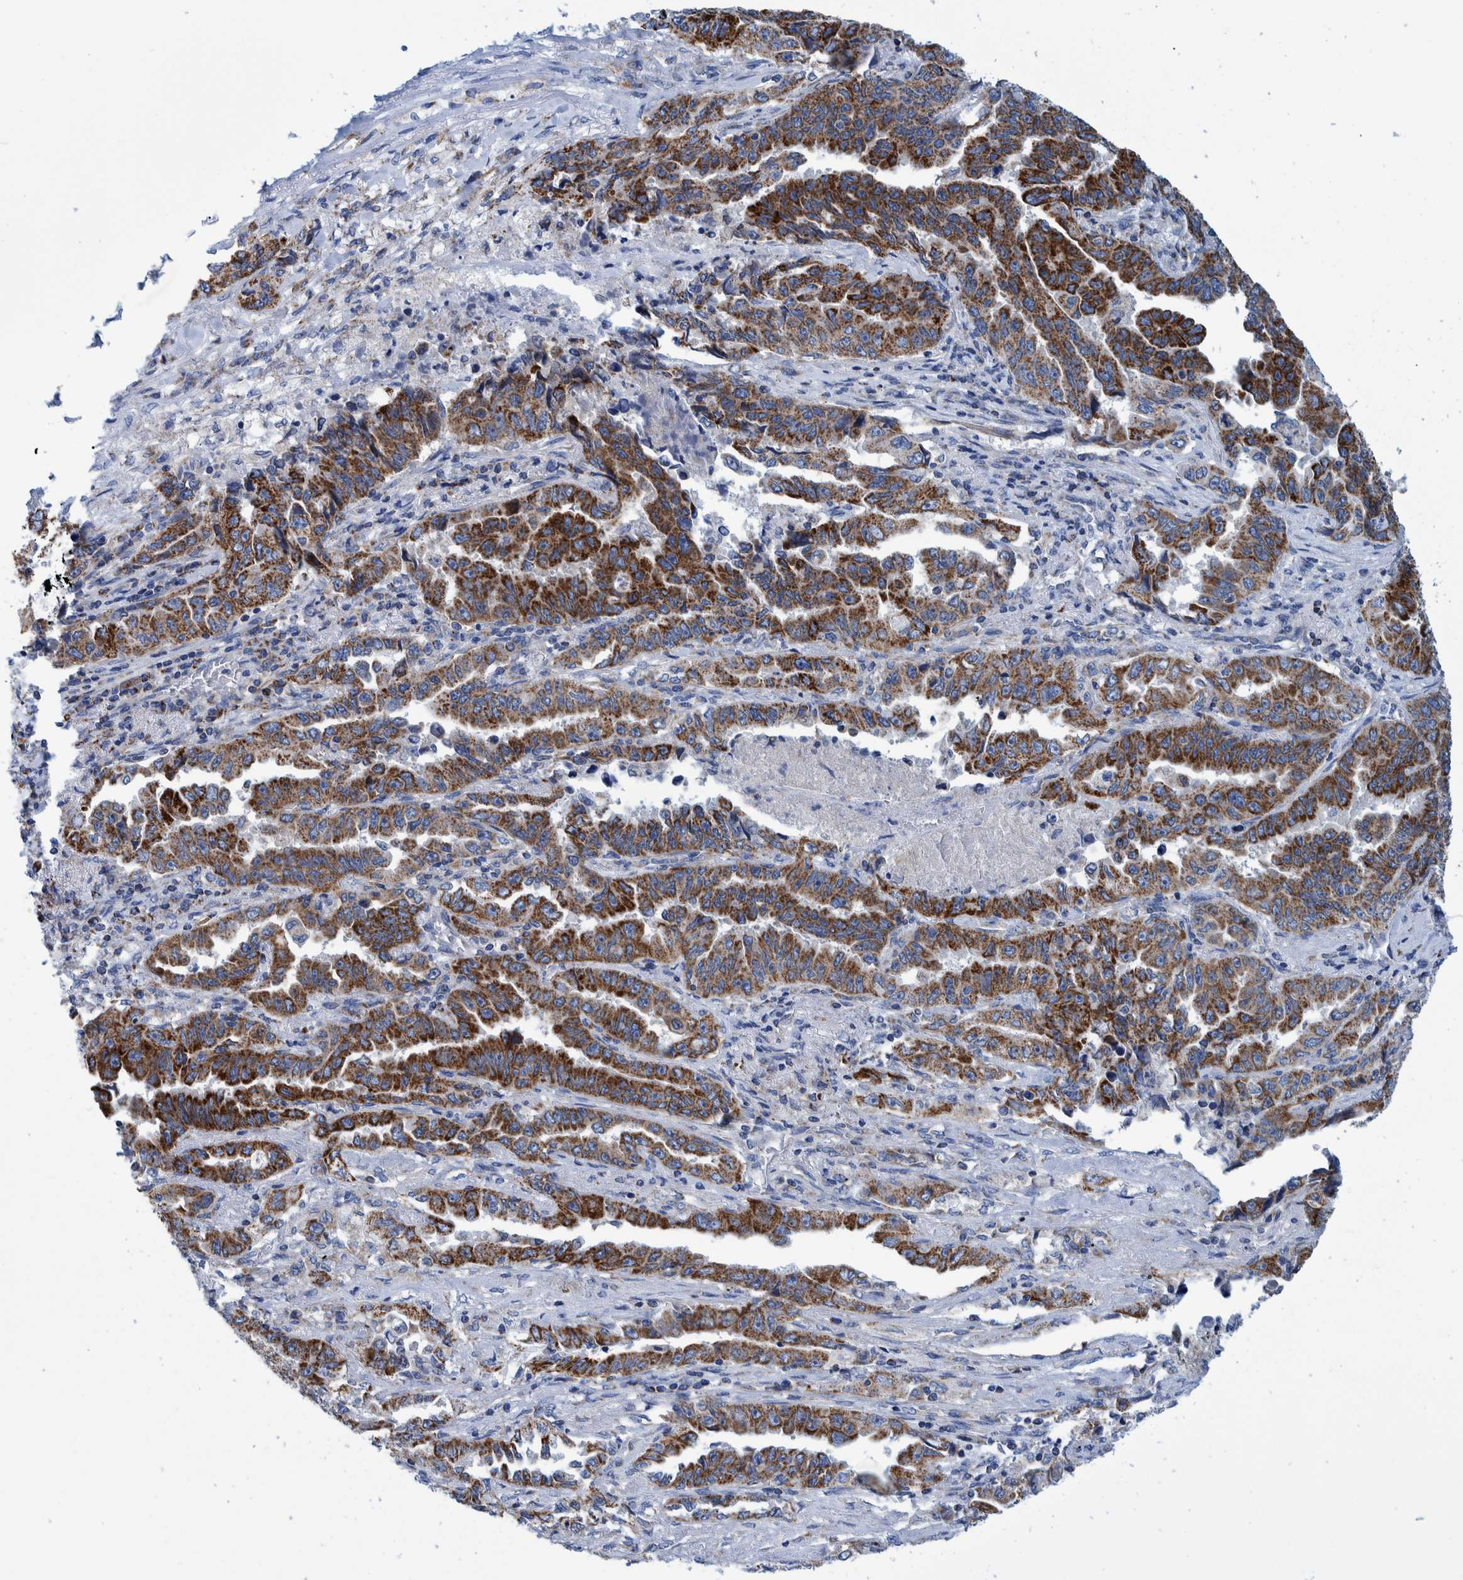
{"staining": {"intensity": "strong", "quantity": ">75%", "location": "cytoplasmic/membranous"}, "tissue": "lung cancer", "cell_type": "Tumor cells", "image_type": "cancer", "snomed": [{"axis": "morphology", "description": "Adenocarcinoma, NOS"}, {"axis": "topography", "description": "Lung"}], "caption": "Protein staining of lung cancer (adenocarcinoma) tissue reveals strong cytoplasmic/membranous staining in about >75% of tumor cells.", "gene": "BZW2", "patient": {"sex": "female", "age": 51}}